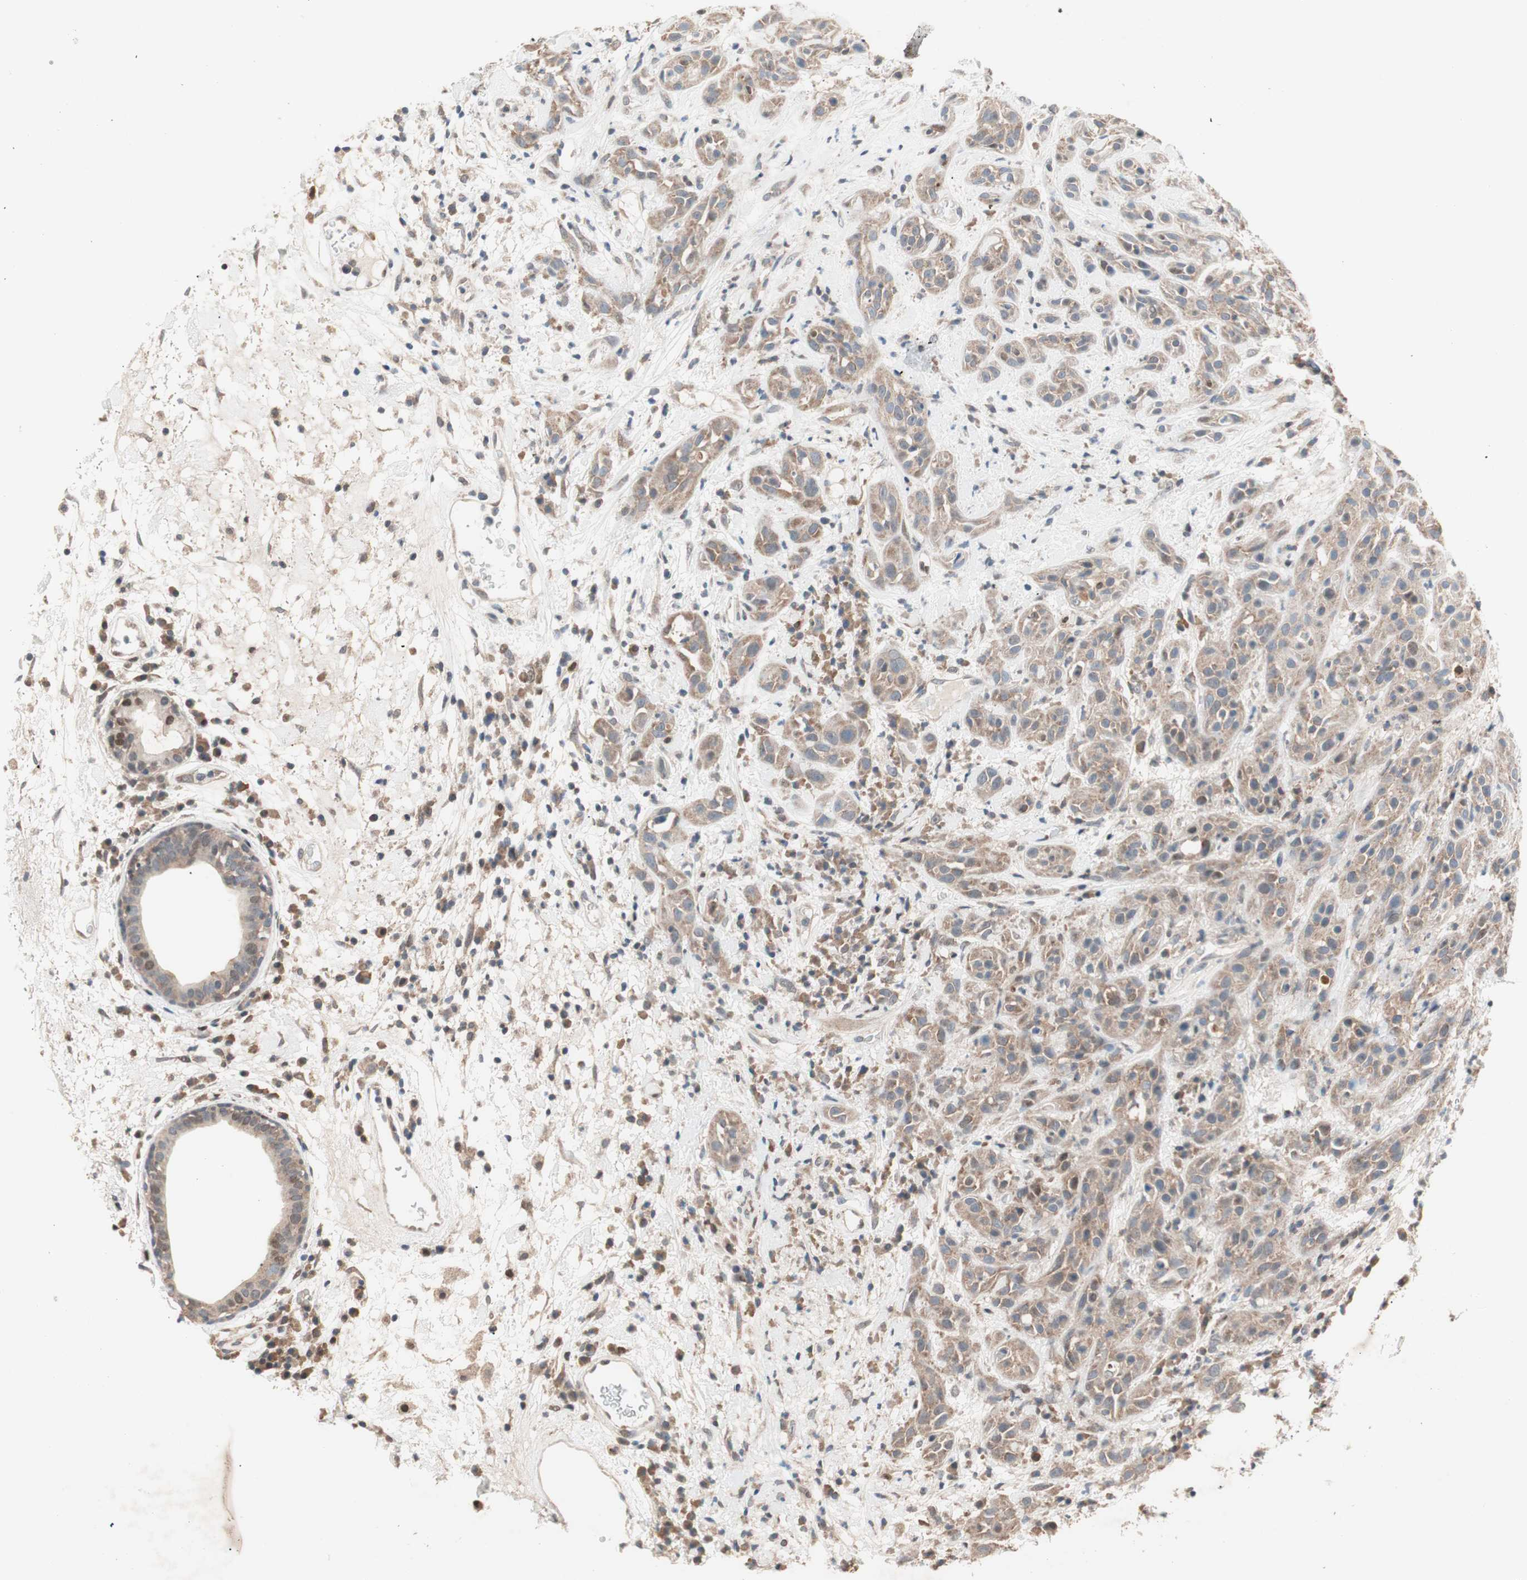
{"staining": {"intensity": "weak", "quantity": "25%-75%", "location": "cytoplasmic/membranous"}, "tissue": "head and neck cancer", "cell_type": "Tumor cells", "image_type": "cancer", "snomed": [{"axis": "morphology", "description": "Squamous cell carcinoma, NOS"}, {"axis": "topography", "description": "Head-Neck"}], "caption": "High-power microscopy captured an immunohistochemistry photomicrograph of head and neck squamous cell carcinoma, revealing weak cytoplasmic/membranous expression in approximately 25%-75% of tumor cells.", "gene": "POLH", "patient": {"sex": "male", "age": 62}}